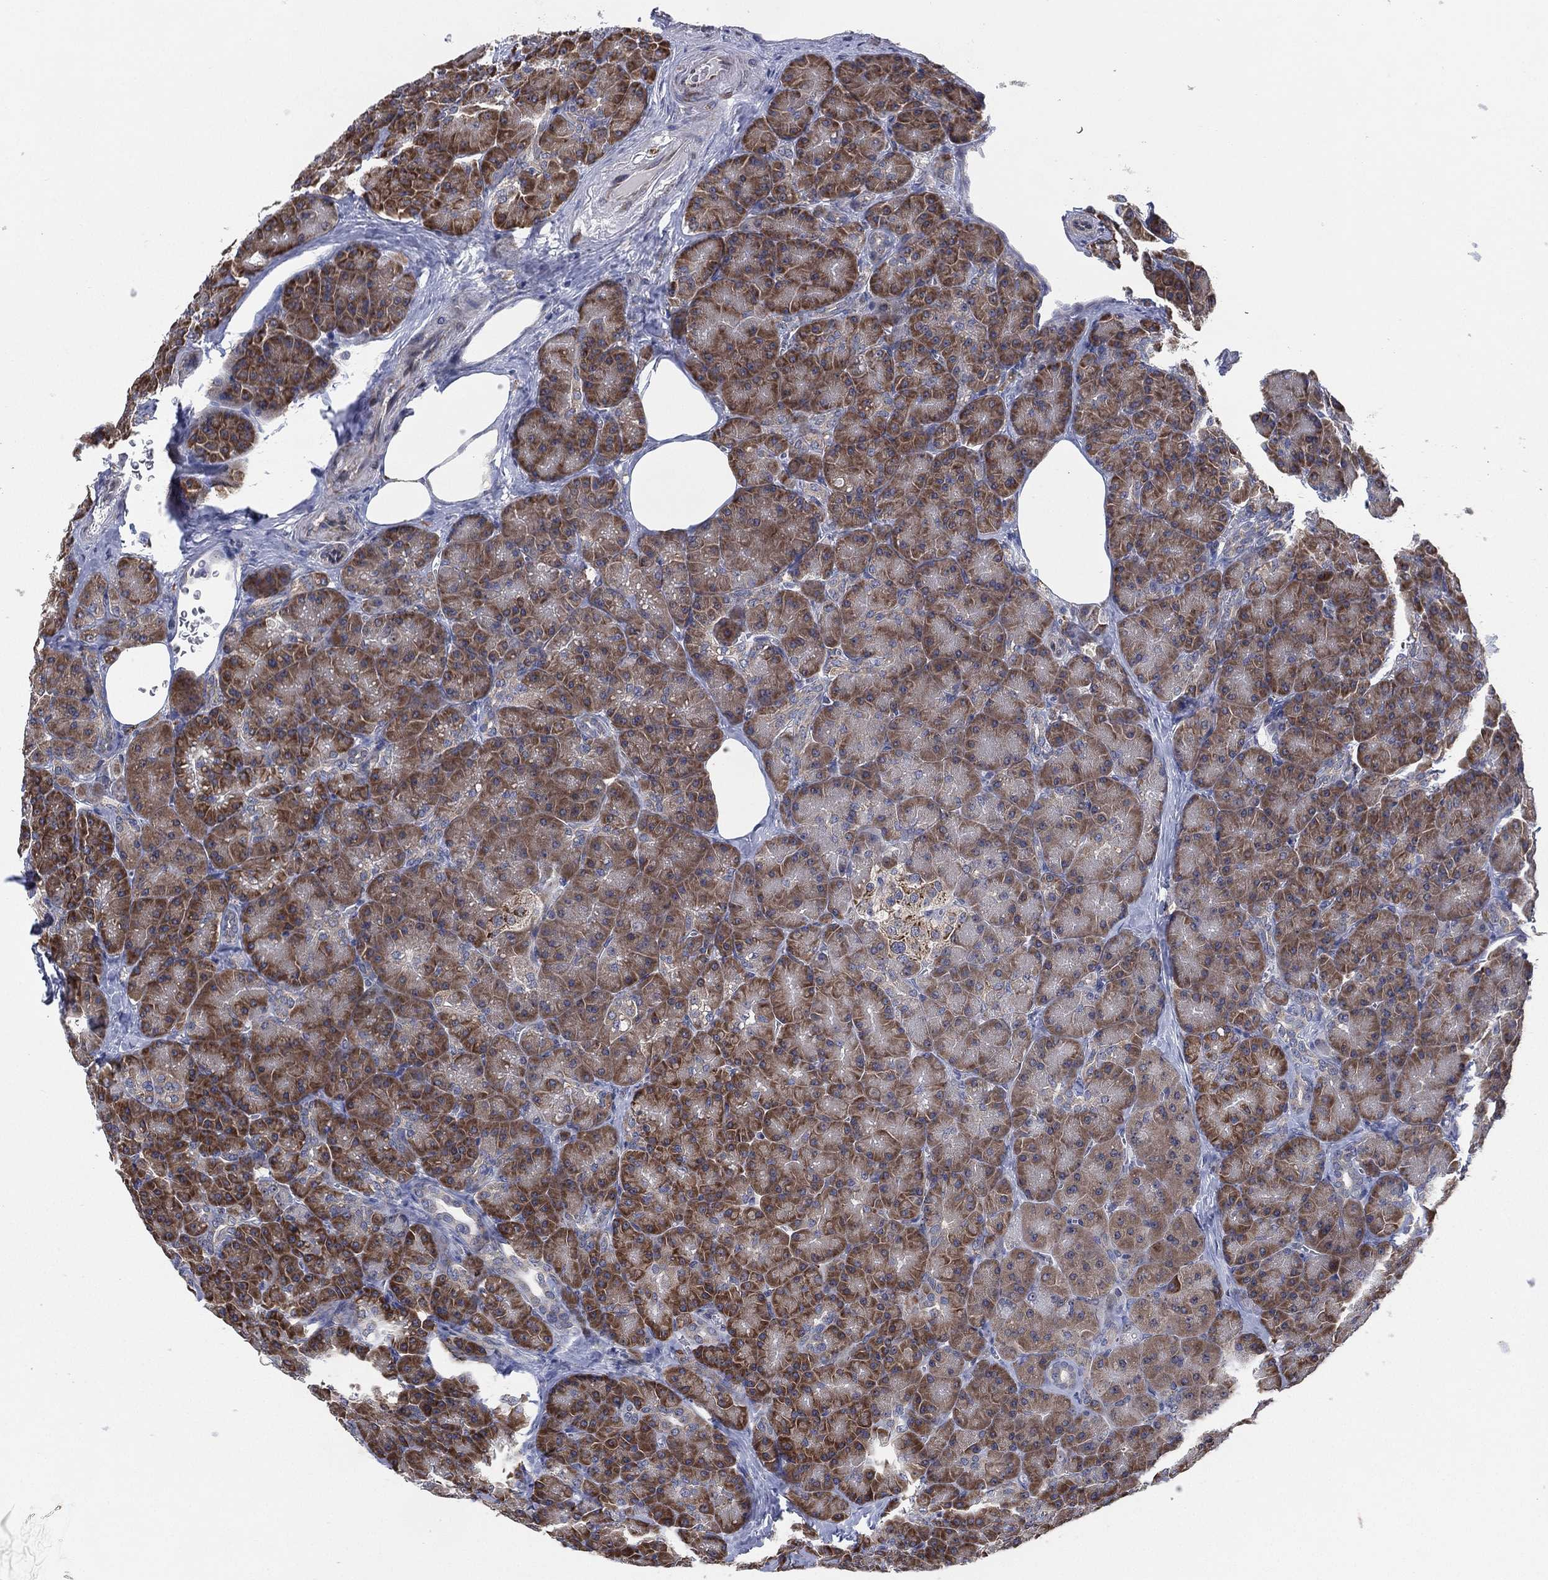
{"staining": {"intensity": "moderate", "quantity": "25%-75%", "location": "cytoplasmic/membranous"}, "tissue": "pancreas", "cell_type": "Exocrine glandular cells", "image_type": "normal", "snomed": [{"axis": "morphology", "description": "Normal tissue, NOS"}, {"axis": "topography", "description": "Pancreas"}], "caption": "Brown immunohistochemical staining in unremarkable human pancreas demonstrates moderate cytoplasmic/membranous expression in about 25%-75% of exocrine glandular cells. The staining was performed using DAB (3,3'-diaminobenzidine) to visualize the protein expression in brown, while the nuclei were stained in blue with hematoxylin (Magnification: 20x).", "gene": "FAM104A", "patient": {"sex": "male", "age": 57}}